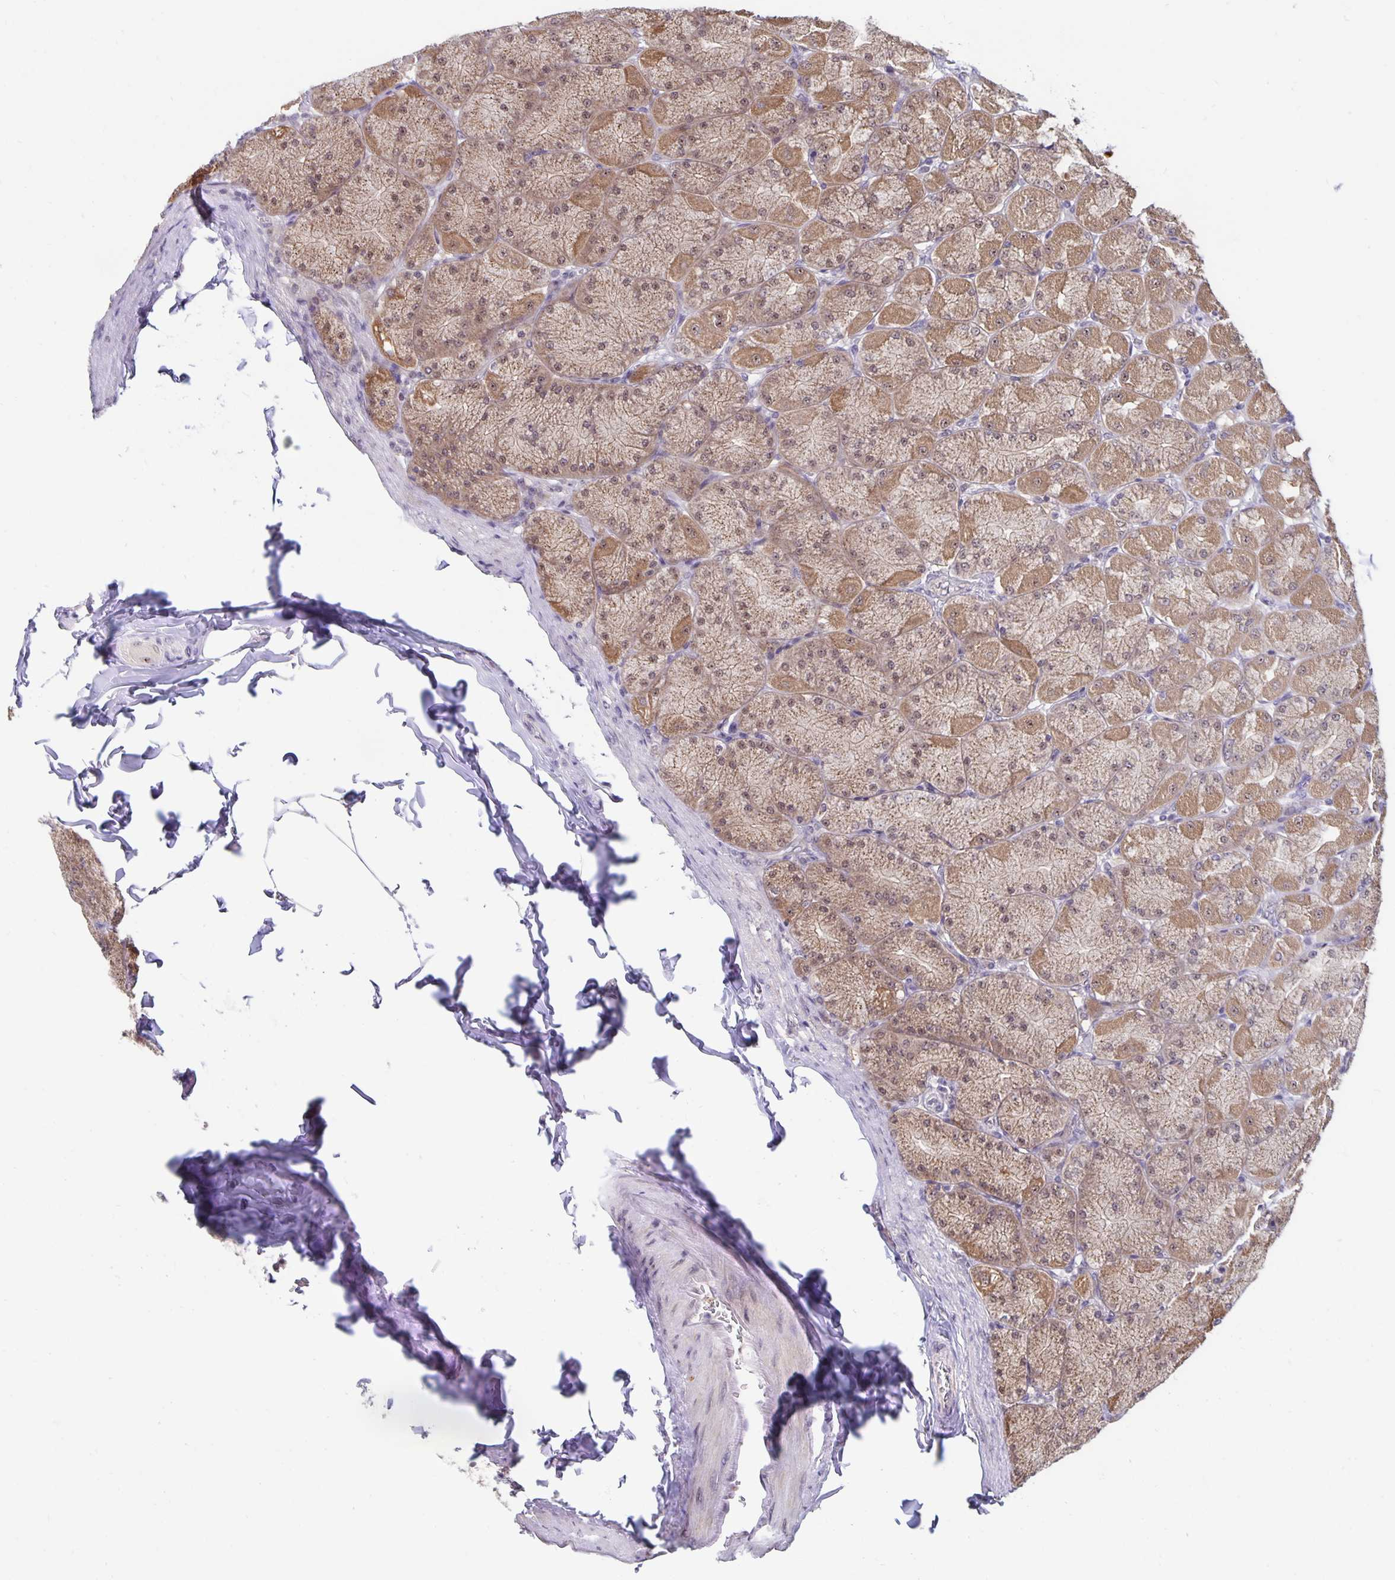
{"staining": {"intensity": "moderate", "quantity": ">75%", "location": "cytoplasmic/membranous,nuclear"}, "tissue": "stomach", "cell_type": "Glandular cells", "image_type": "normal", "snomed": [{"axis": "morphology", "description": "Normal tissue, NOS"}, {"axis": "topography", "description": "Stomach, upper"}], "caption": "Moderate cytoplasmic/membranous,nuclear protein positivity is seen in about >75% of glandular cells in stomach. (brown staining indicates protein expression, while blue staining denotes nuclei).", "gene": "EXOC6B", "patient": {"sex": "female", "age": 56}}